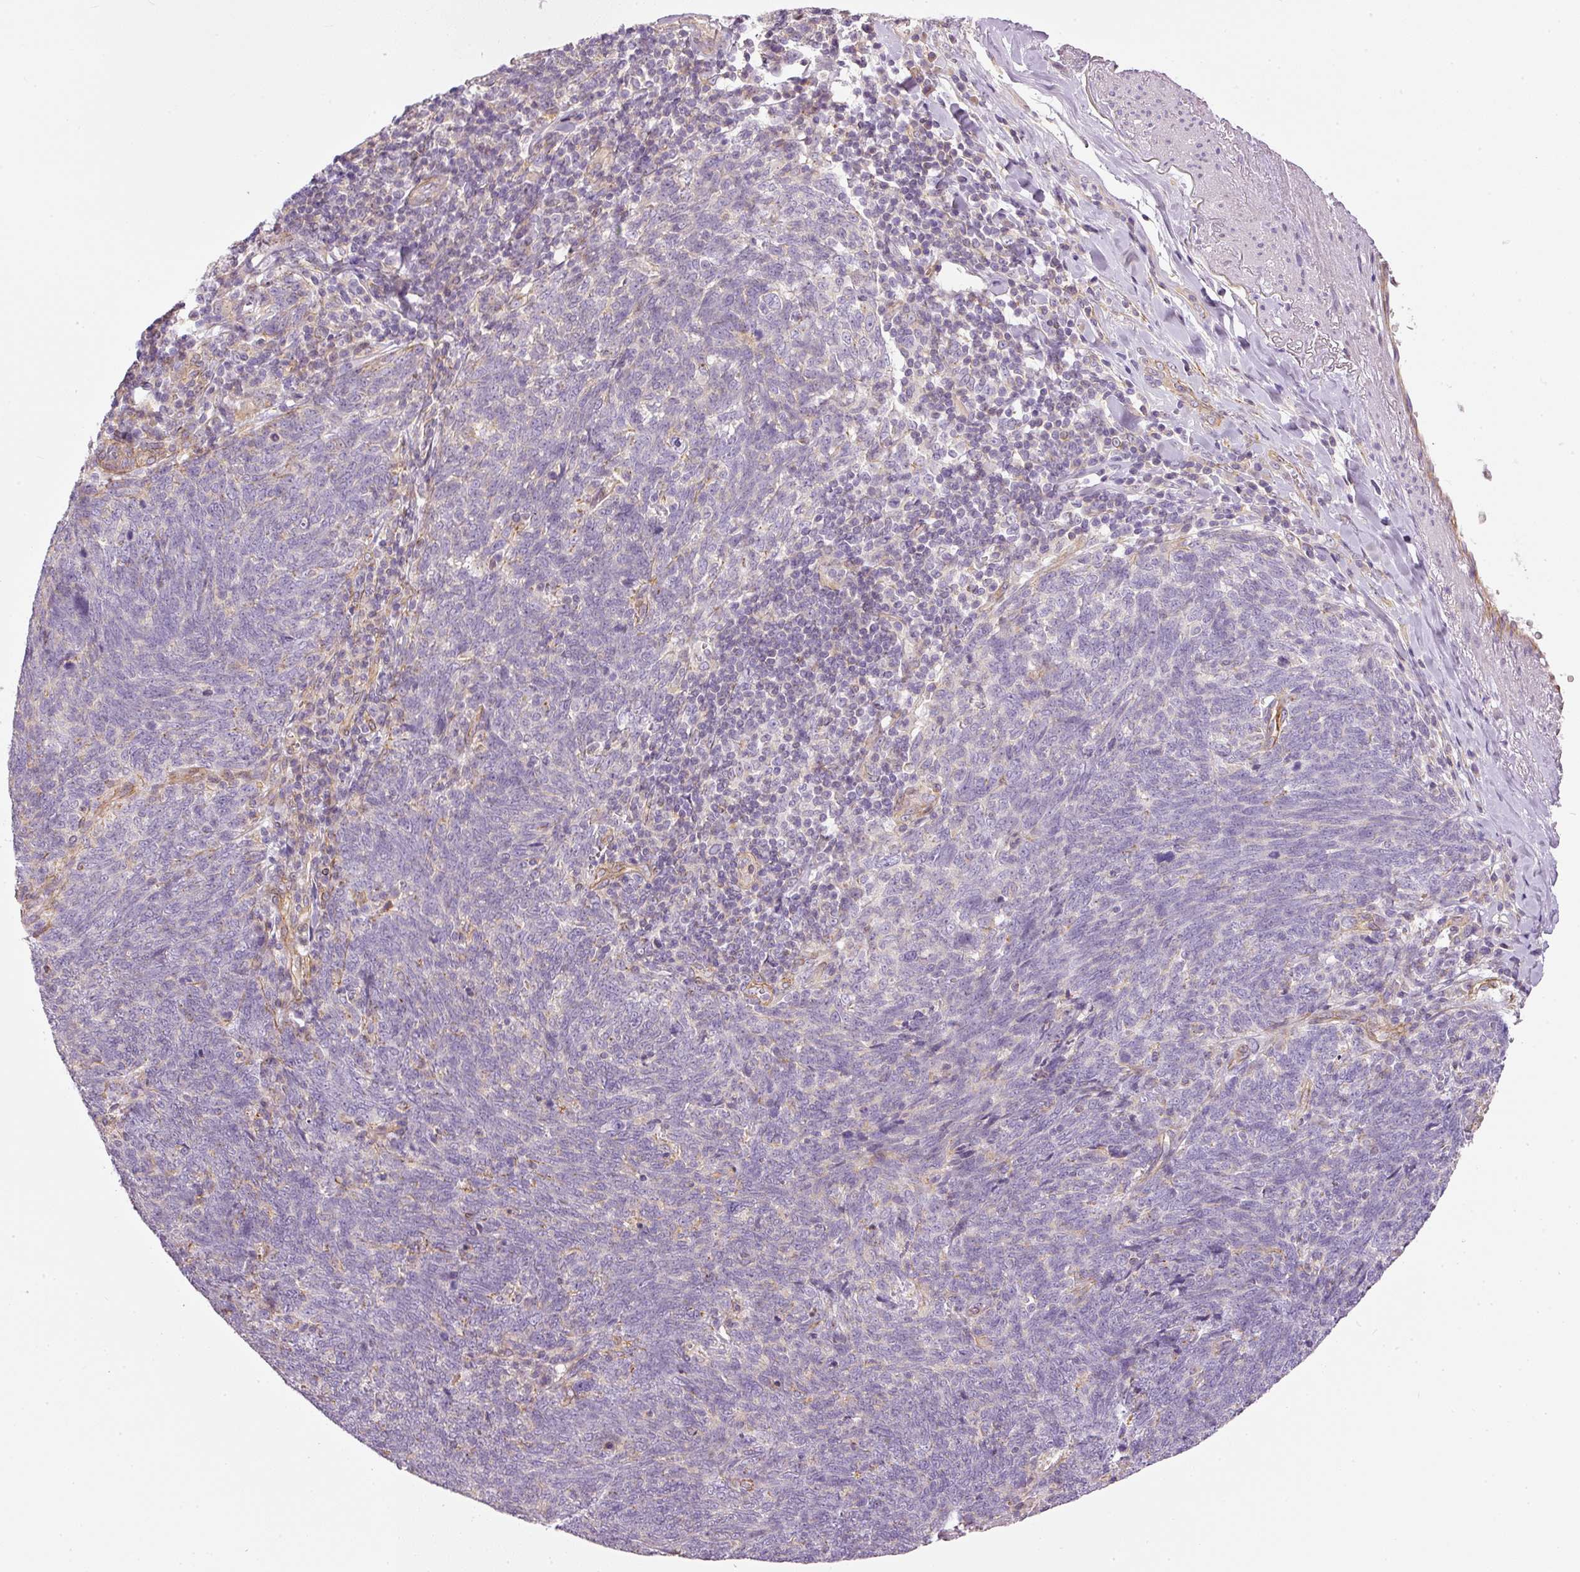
{"staining": {"intensity": "negative", "quantity": "none", "location": "none"}, "tissue": "lung cancer", "cell_type": "Tumor cells", "image_type": "cancer", "snomed": [{"axis": "morphology", "description": "Squamous cell carcinoma, NOS"}, {"axis": "topography", "description": "Lung"}], "caption": "Immunohistochemistry (IHC) photomicrograph of lung cancer (squamous cell carcinoma) stained for a protein (brown), which shows no staining in tumor cells. The staining was performed using DAB (3,3'-diaminobenzidine) to visualize the protein expression in brown, while the nuclei were stained in blue with hematoxylin (Magnification: 20x).", "gene": "OSR2", "patient": {"sex": "female", "age": 72}}